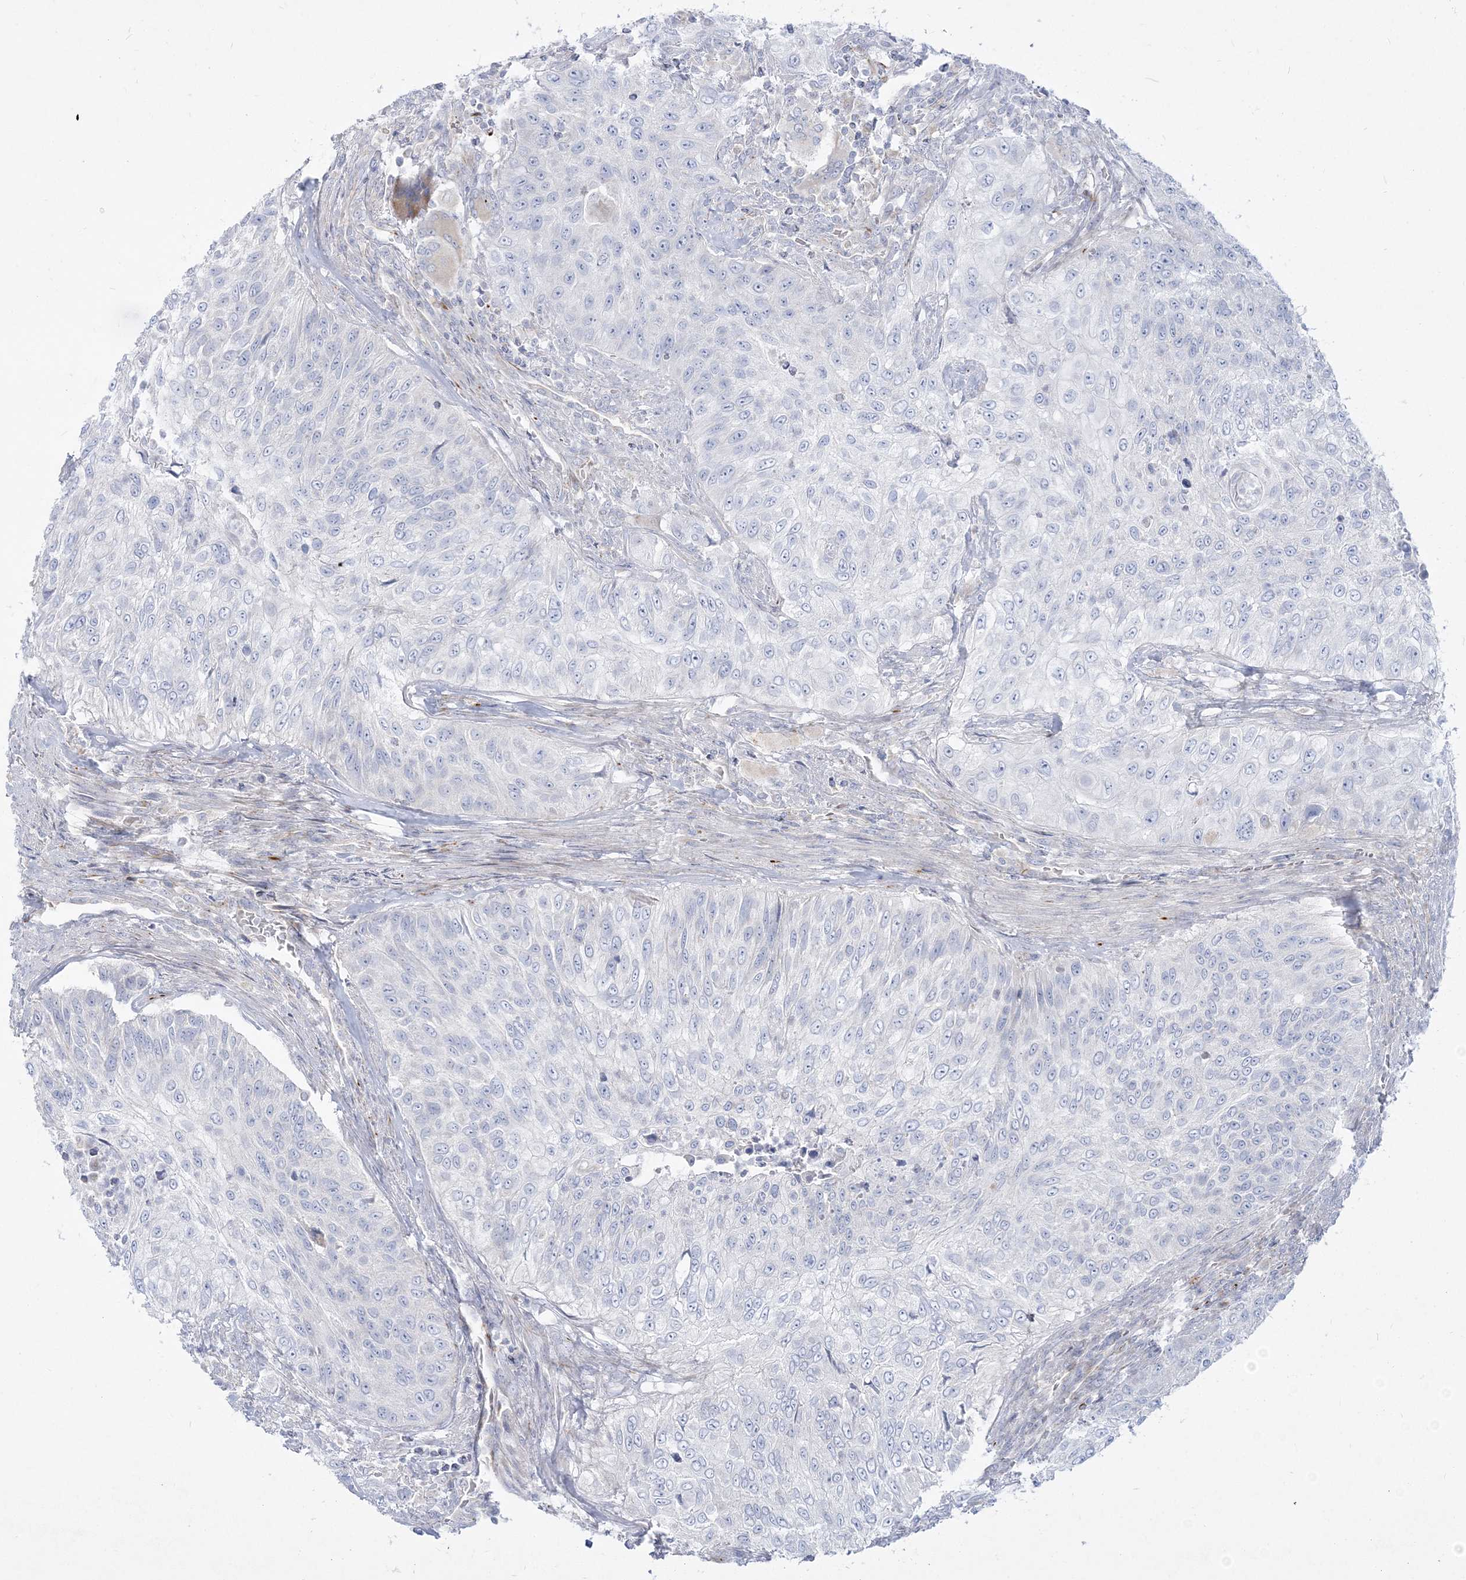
{"staining": {"intensity": "negative", "quantity": "none", "location": "none"}, "tissue": "urothelial cancer", "cell_type": "Tumor cells", "image_type": "cancer", "snomed": [{"axis": "morphology", "description": "Urothelial carcinoma, High grade"}, {"axis": "topography", "description": "Urinary bladder"}], "caption": "DAB (3,3'-diaminobenzidine) immunohistochemical staining of human urothelial carcinoma (high-grade) shows no significant positivity in tumor cells.", "gene": "GPAT2", "patient": {"sex": "female", "age": 60}}